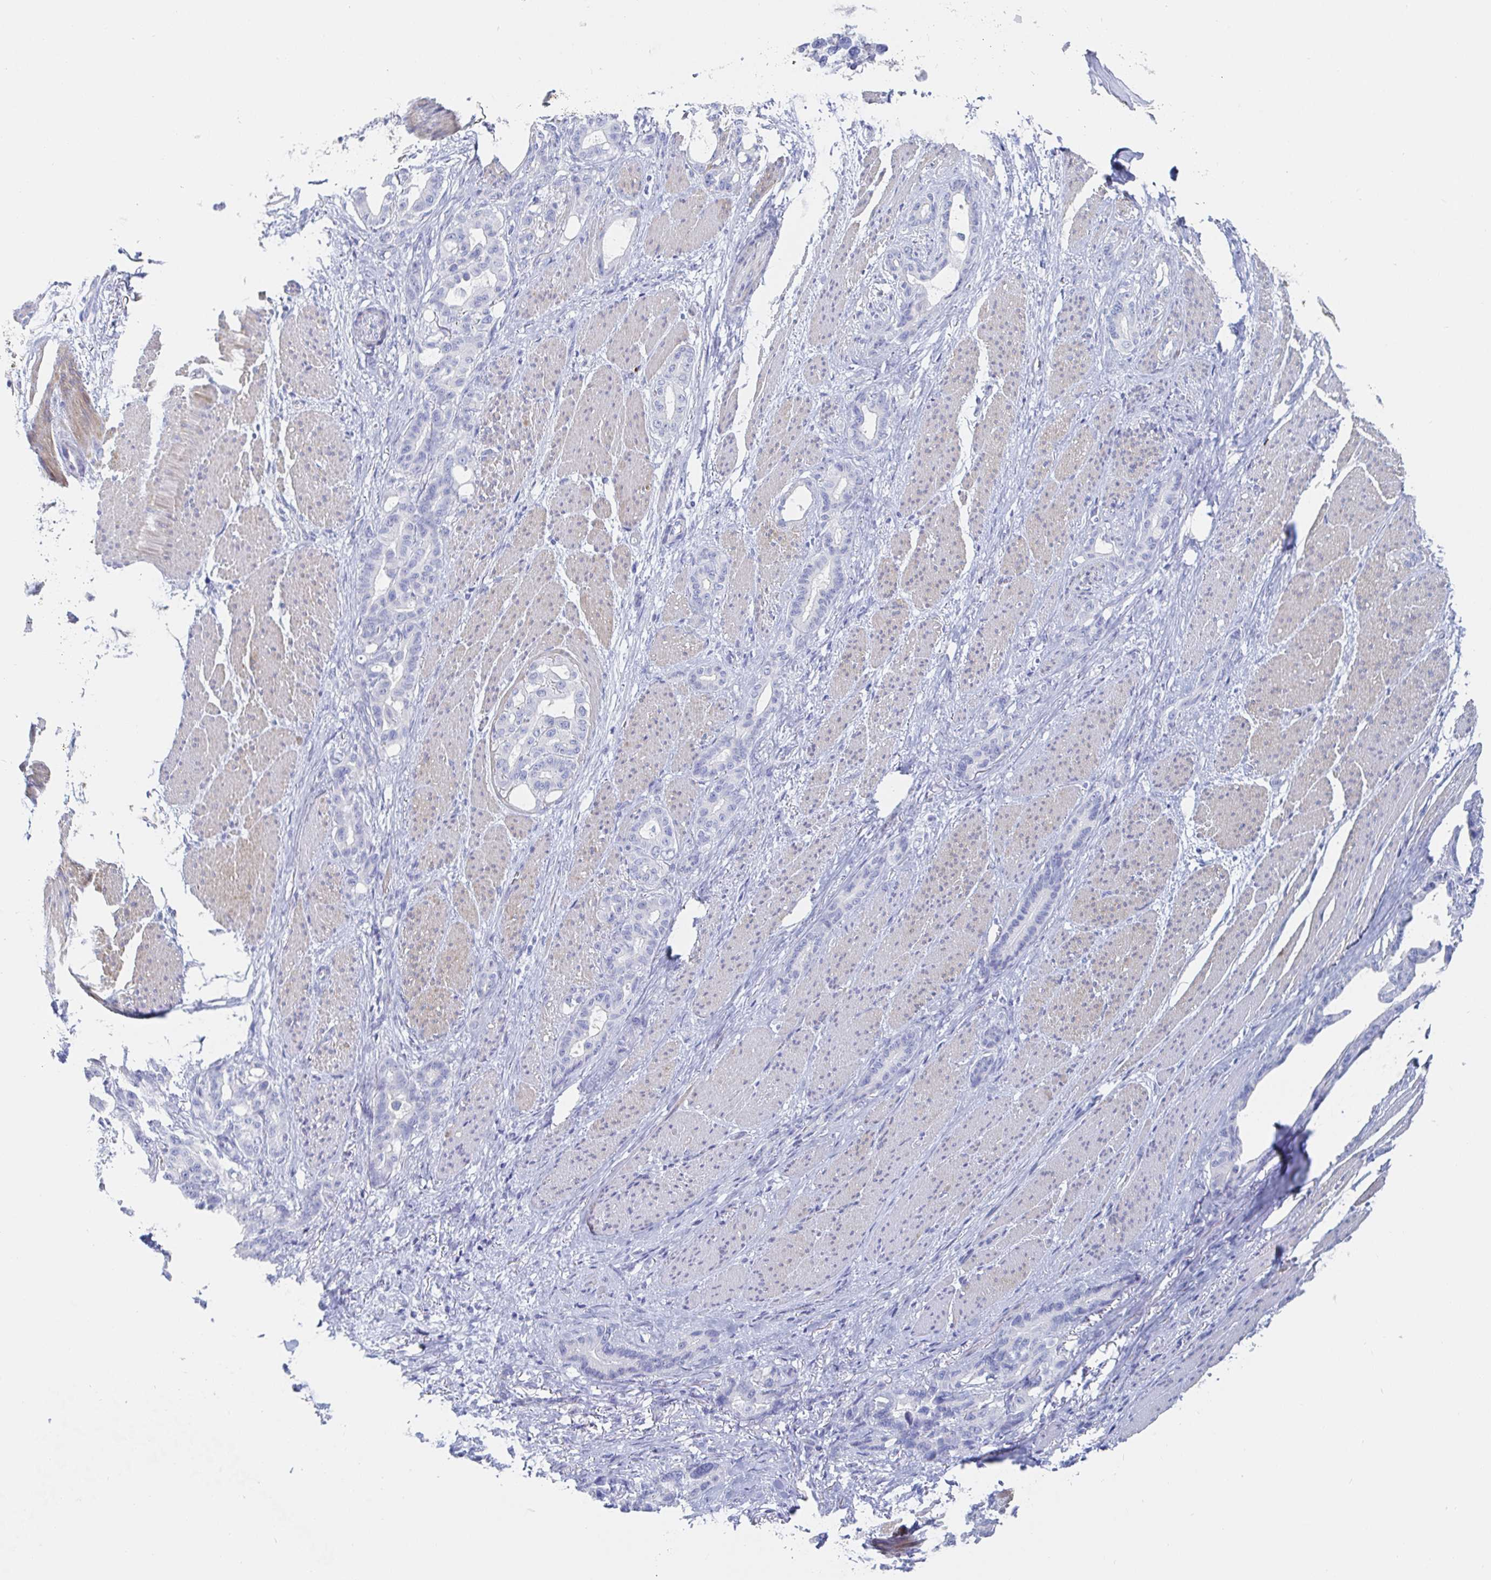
{"staining": {"intensity": "negative", "quantity": "none", "location": "none"}, "tissue": "stomach cancer", "cell_type": "Tumor cells", "image_type": "cancer", "snomed": [{"axis": "morphology", "description": "Normal tissue, NOS"}, {"axis": "morphology", "description": "Adenocarcinoma, NOS"}, {"axis": "topography", "description": "Esophagus"}, {"axis": "topography", "description": "Stomach, upper"}], "caption": "Human stomach cancer (adenocarcinoma) stained for a protein using IHC exhibits no expression in tumor cells.", "gene": "PACSIN1", "patient": {"sex": "male", "age": 62}}